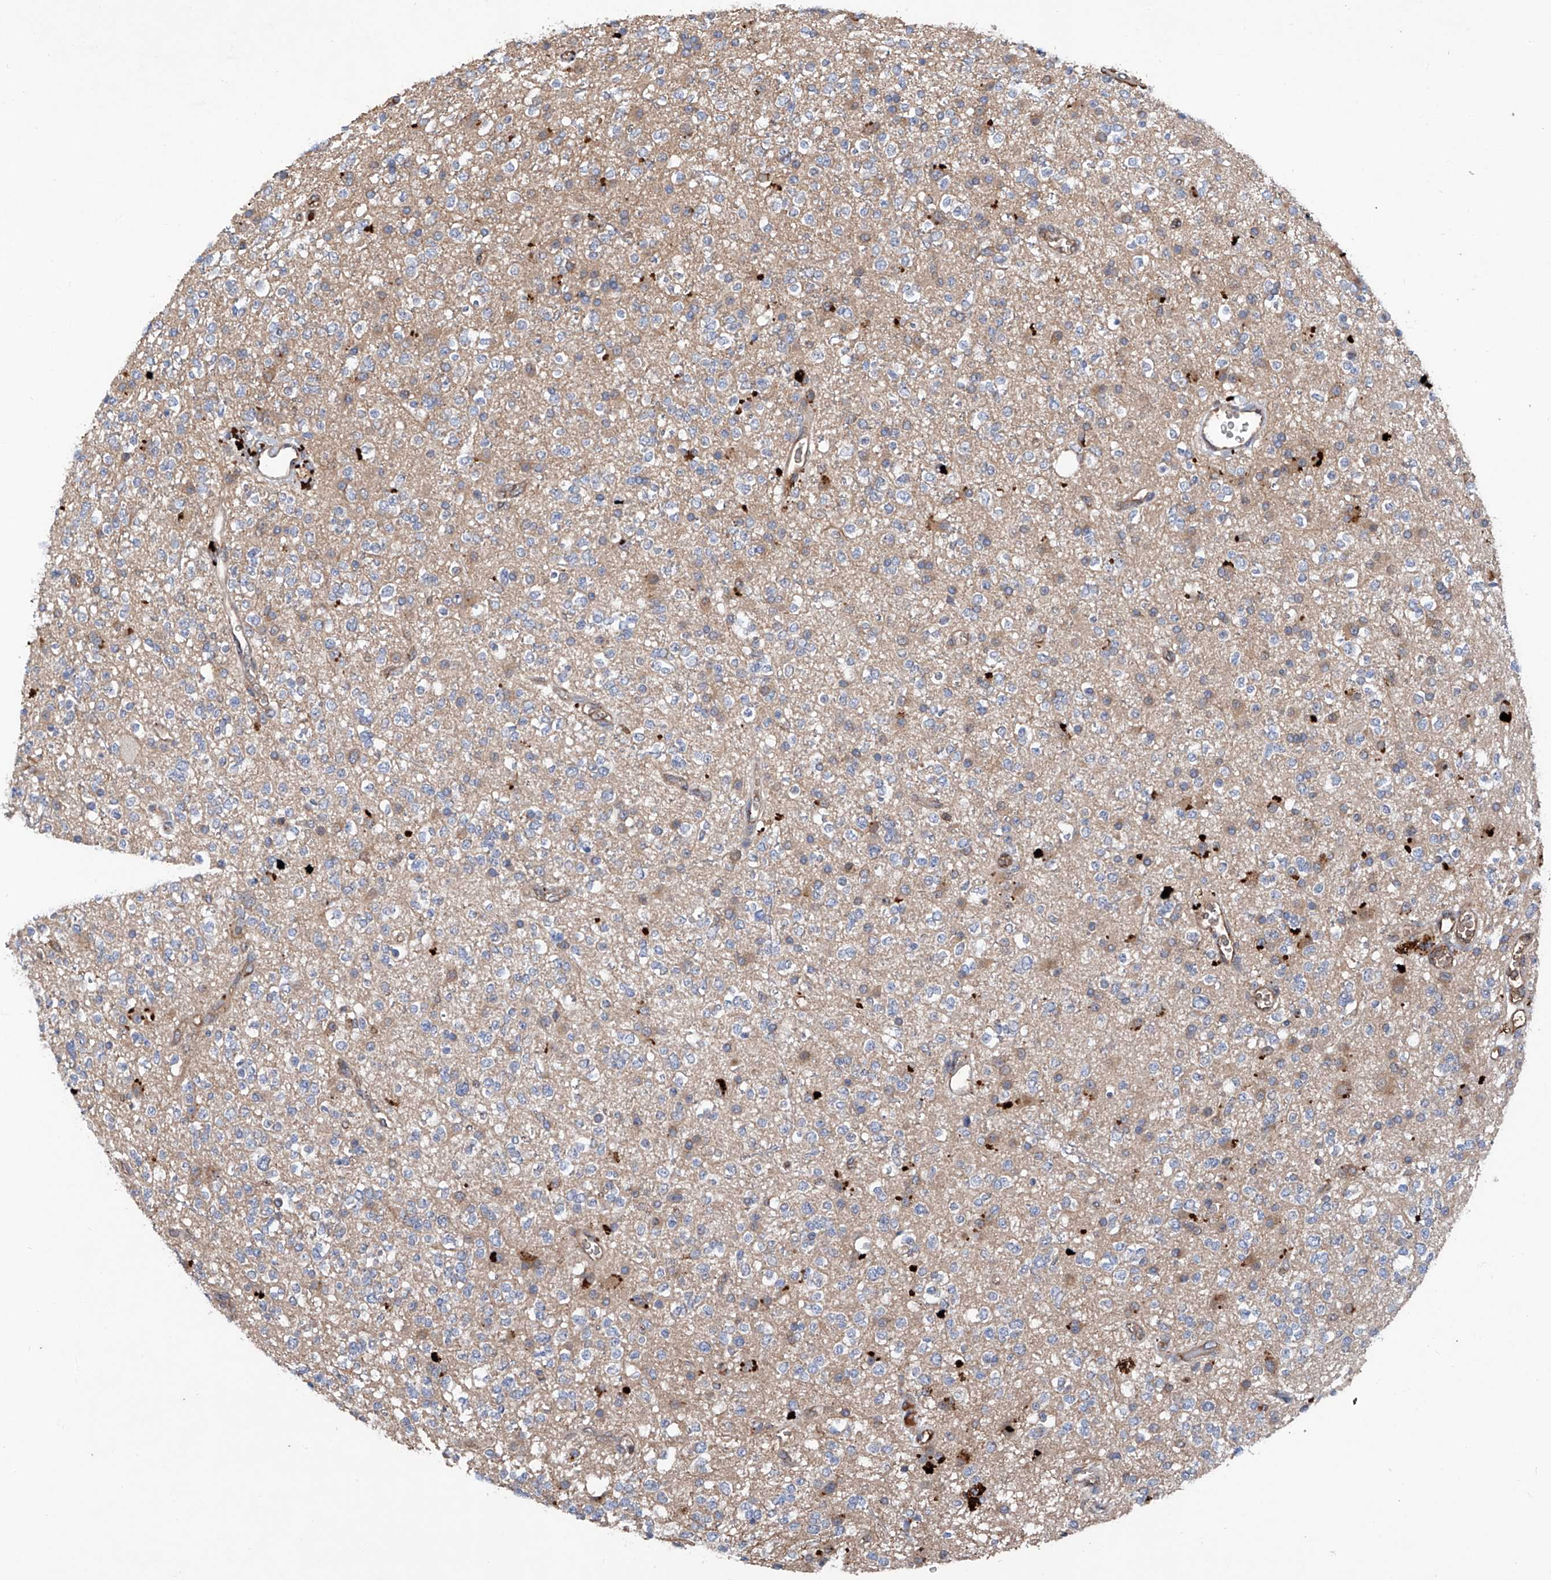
{"staining": {"intensity": "negative", "quantity": "none", "location": "none"}, "tissue": "glioma", "cell_type": "Tumor cells", "image_type": "cancer", "snomed": [{"axis": "morphology", "description": "Glioma, malignant, High grade"}, {"axis": "topography", "description": "Brain"}], "caption": "Histopathology image shows no protein positivity in tumor cells of malignant high-grade glioma tissue.", "gene": "ASCC3", "patient": {"sex": "male", "age": 34}}